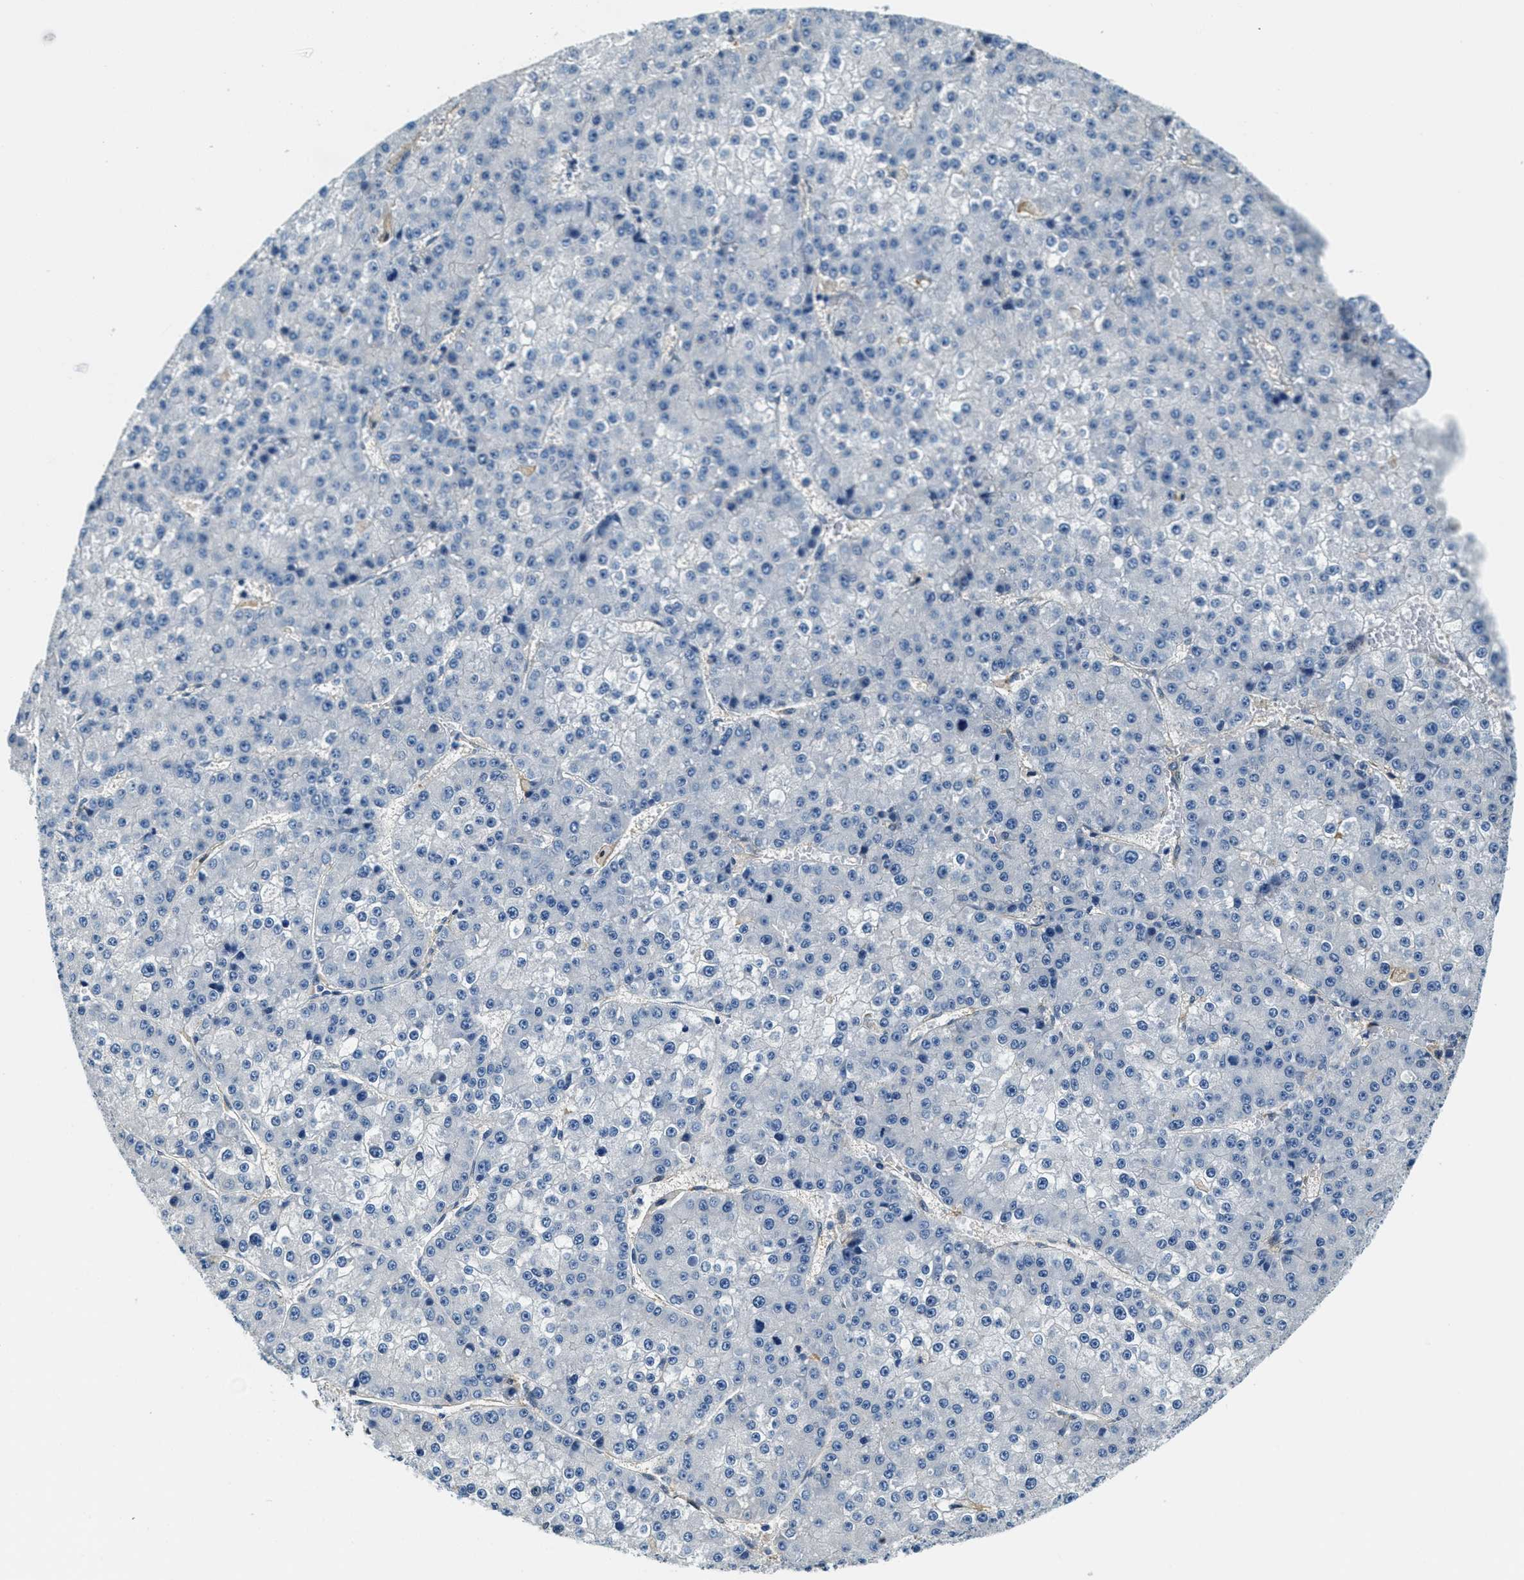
{"staining": {"intensity": "negative", "quantity": "none", "location": "none"}, "tissue": "liver cancer", "cell_type": "Tumor cells", "image_type": "cancer", "snomed": [{"axis": "morphology", "description": "Carcinoma, Hepatocellular, NOS"}, {"axis": "topography", "description": "Liver"}], "caption": "Human hepatocellular carcinoma (liver) stained for a protein using immunohistochemistry demonstrates no staining in tumor cells.", "gene": "TWF1", "patient": {"sex": "female", "age": 73}}